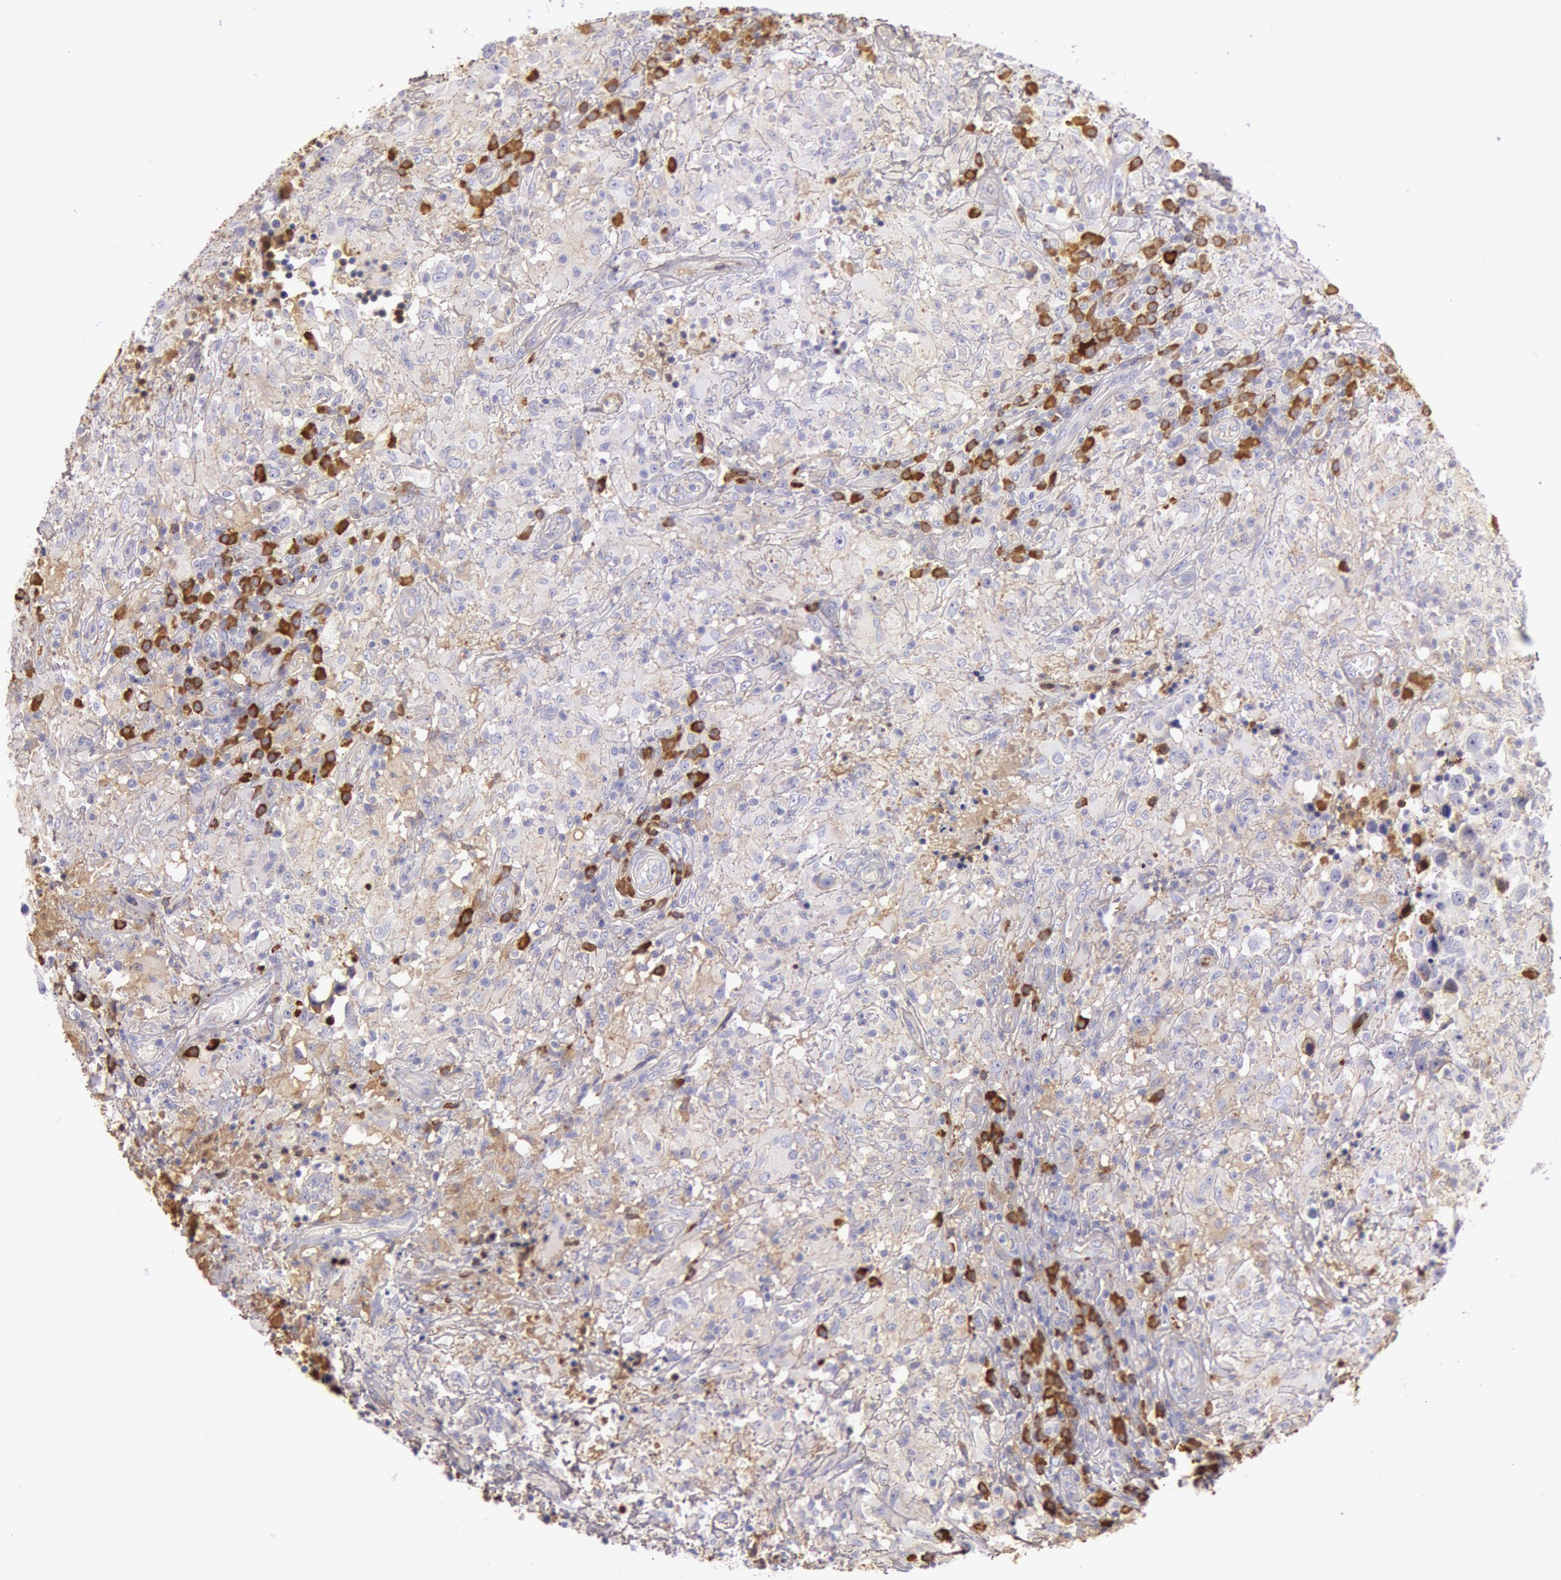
{"staining": {"intensity": "weak", "quantity": "25%-75%", "location": "cytoplasmic/membranous"}, "tissue": "testis cancer", "cell_type": "Tumor cells", "image_type": "cancer", "snomed": [{"axis": "morphology", "description": "Seminoma, NOS"}, {"axis": "topography", "description": "Testis"}], "caption": "An image of seminoma (testis) stained for a protein shows weak cytoplasmic/membranous brown staining in tumor cells.", "gene": "IGHG1", "patient": {"sex": "male", "age": 34}}